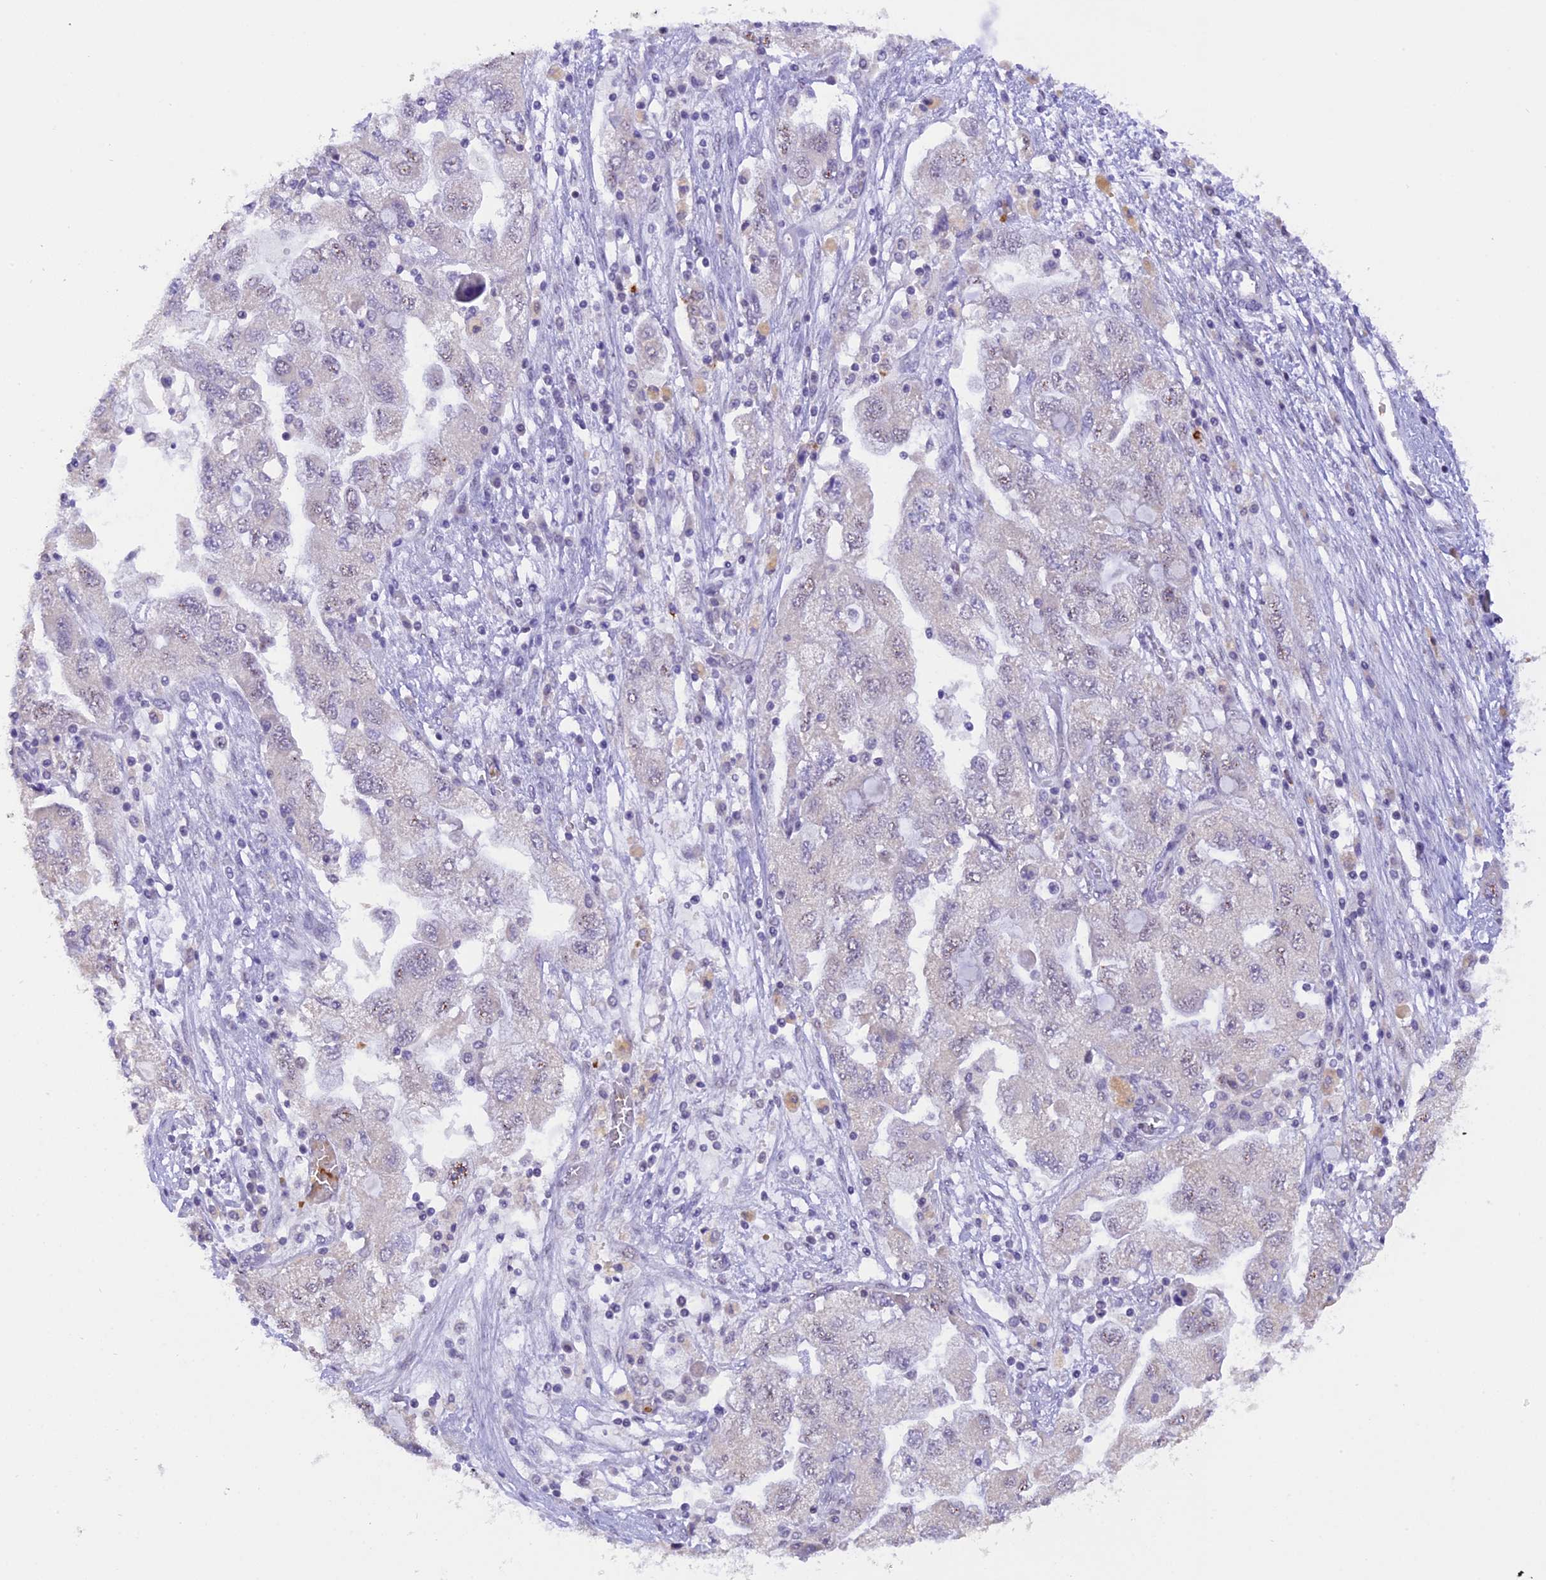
{"staining": {"intensity": "negative", "quantity": "none", "location": "none"}, "tissue": "ovarian cancer", "cell_type": "Tumor cells", "image_type": "cancer", "snomed": [{"axis": "morphology", "description": "Carcinoma, NOS"}, {"axis": "morphology", "description": "Cystadenocarcinoma, serous, NOS"}, {"axis": "topography", "description": "Ovary"}], "caption": "The micrograph reveals no significant staining in tumor cells of ovarian cancer.", "gene": "AHSP", "patient": {"sex": "female", "age": 69}}